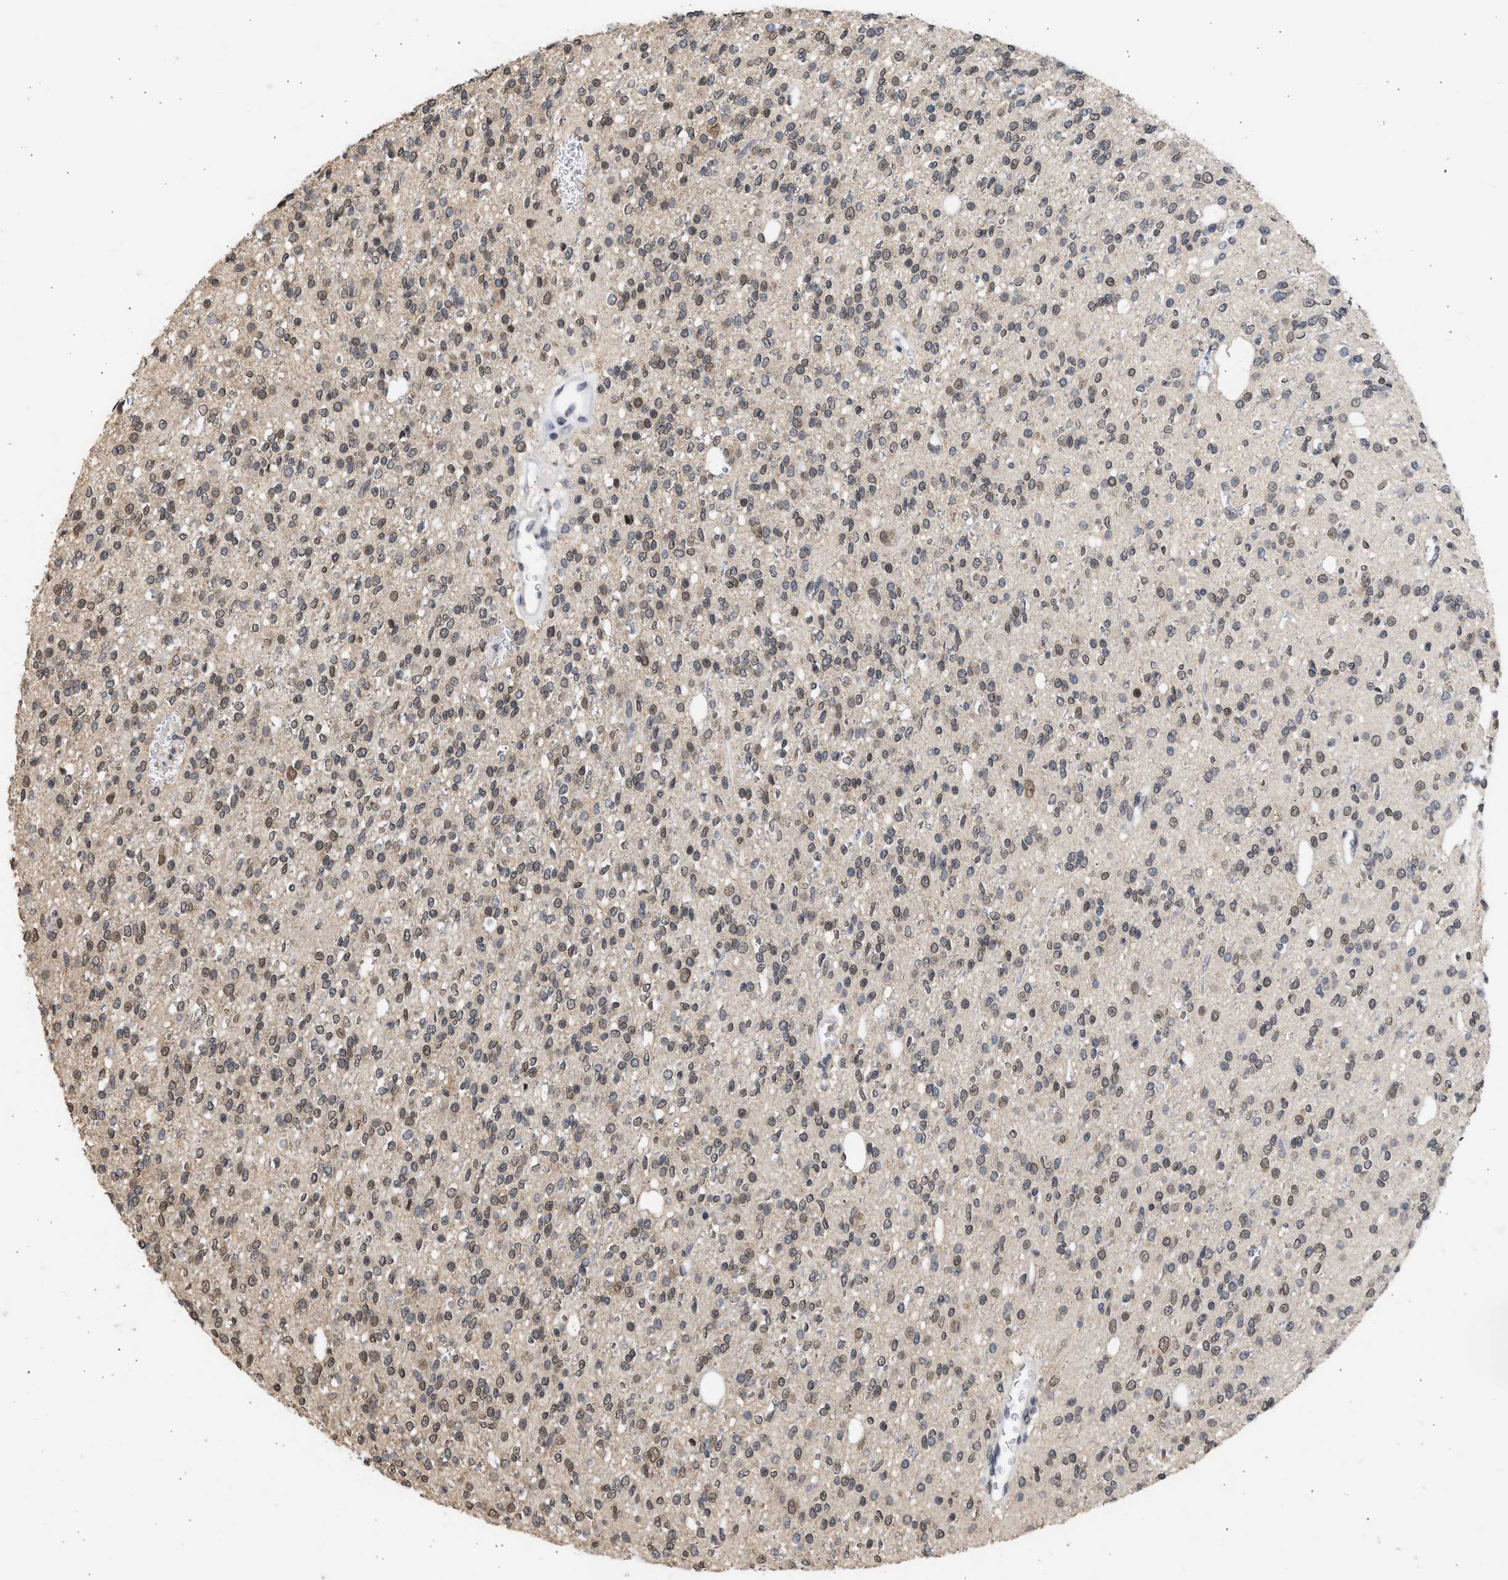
{"staining": {"intensity": "negative", "quantity": "none", "location": "none"}, "tissue": "glioma", "cell_type": "Tumor cells", "image_type": "cancer", "snomed": [{"axis": "morphology", "description": "Glioma, malignant, High grade"}, {"axis": "topography", "description": "Brain"}], "caption": "This is an IHC micrograph of human glioma. There is no expression in tumor cells.", "gene": "NUP35", "patient": {"sex": "male", "age": 34}}